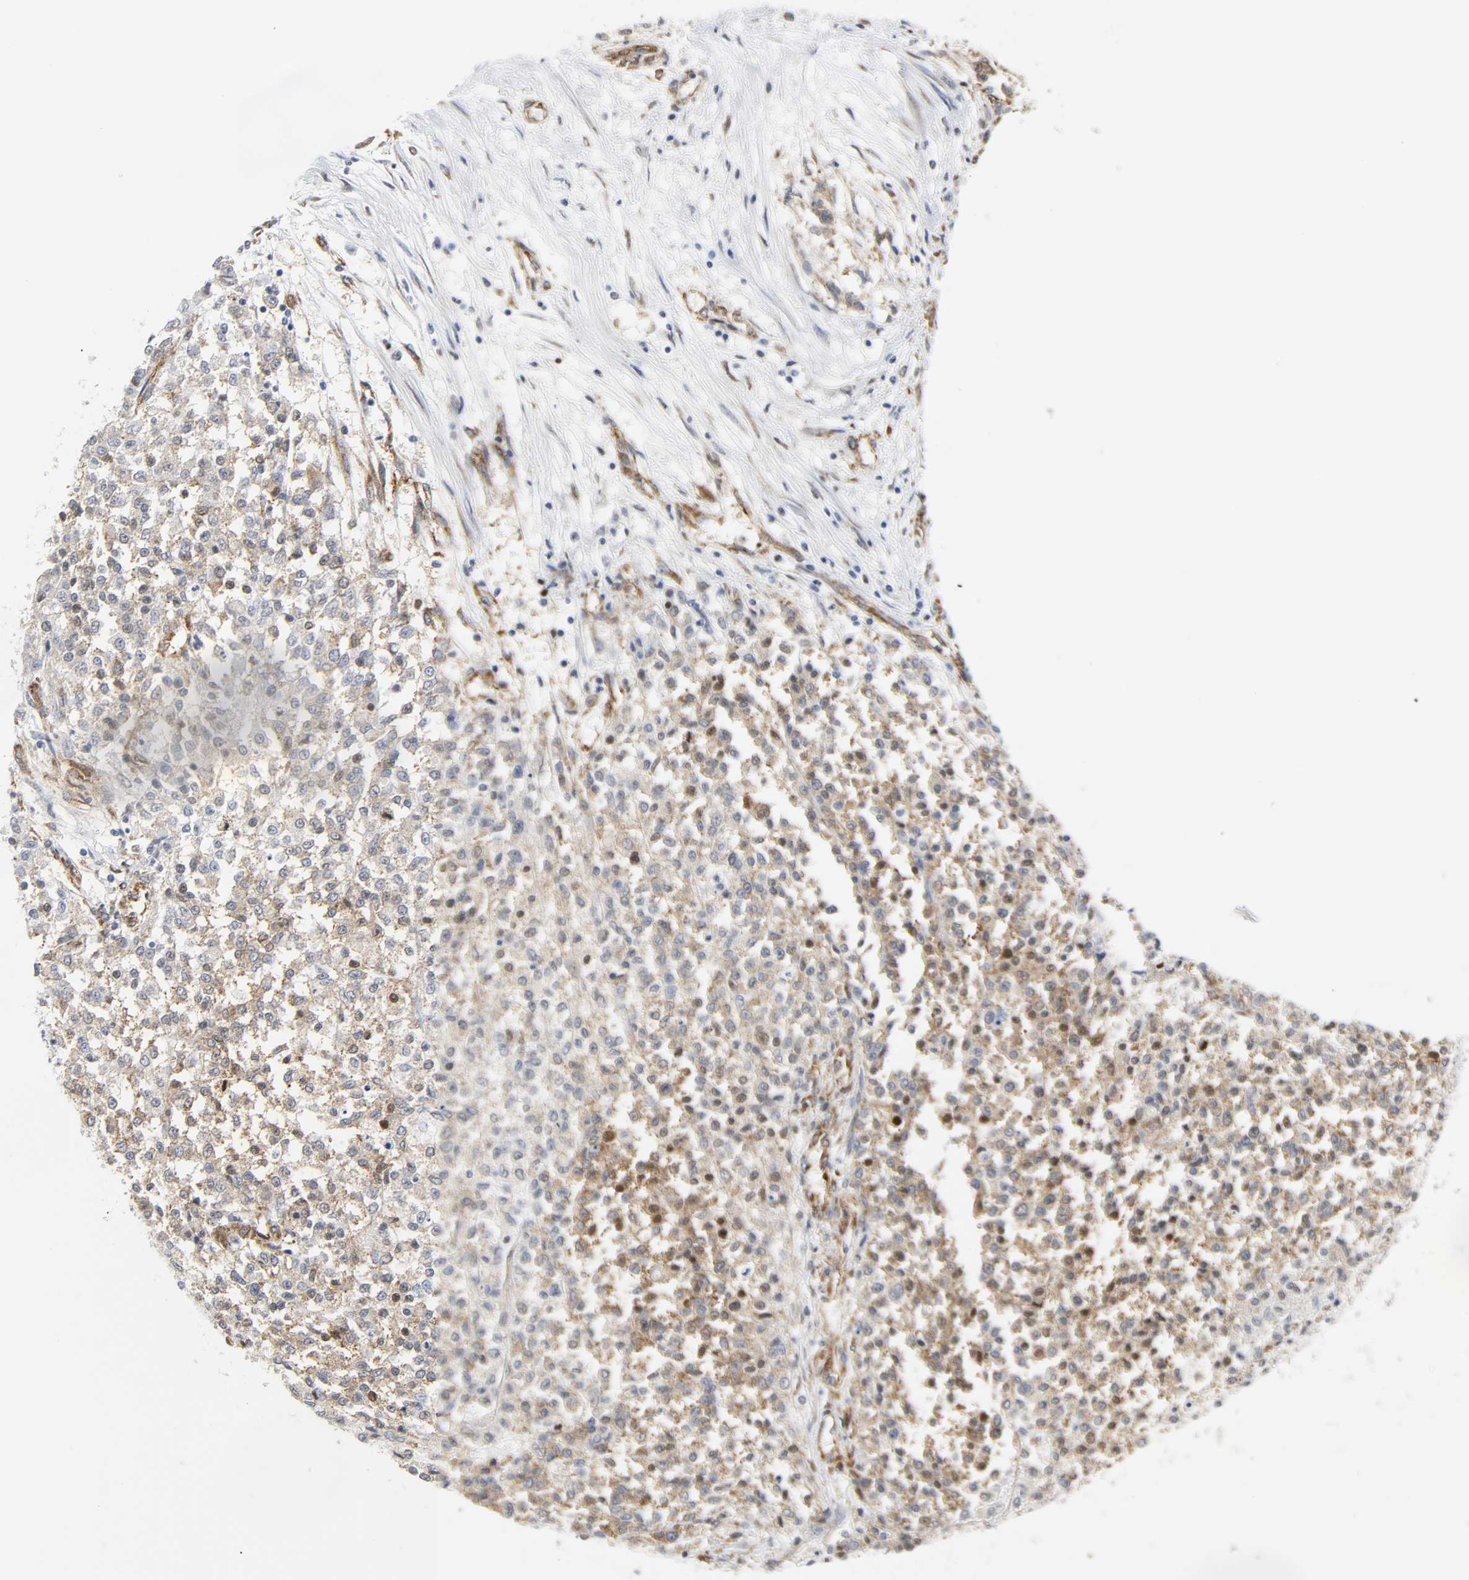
{"staining": {"intensity": "weak", "quantity": "25%-75%", "location": "cytoplasmic/membranous"}, "tissue": "testis cancer", "cell_type": "Tumor cells", "image_type": "cancer", "snomed": [{"axis": "morphology", "description": "Seminoma, NOS"}, {"axis": "topography", "description": "Testis"}], "caption": "Protein analysis of seminoma (testis) tissue displays weak cytoplasmic/membranous staining in approximately 25%-75% of tumor cells.", "gene": "DOCK1", "patient": {"sex": "male", "age": 59}}